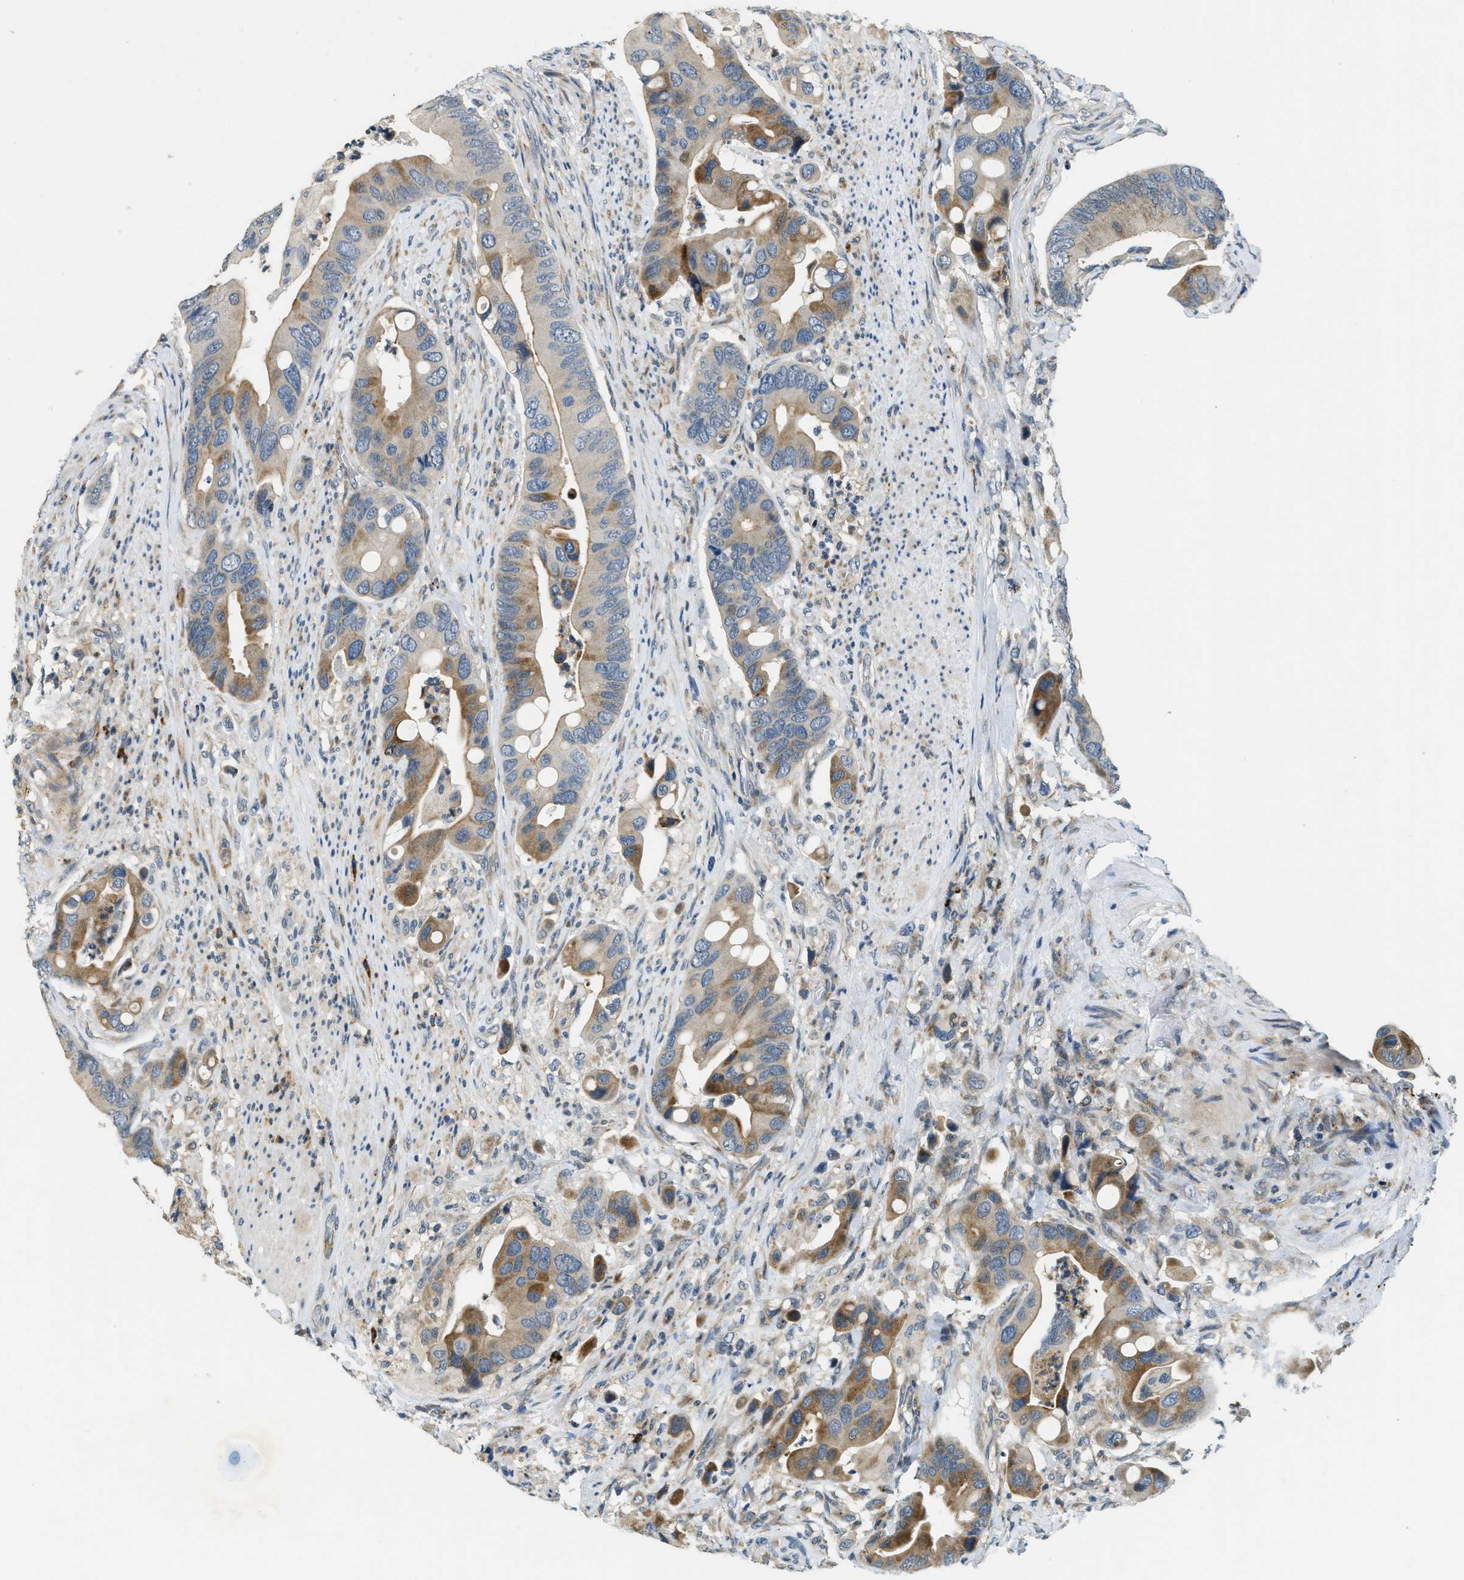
{"staining": {"intensity": "moderate", "quantity": ">75%", "location": "cytoplasmic/membranous"}, "tissue": "colorectal cancer", "cell_type": "Tumor cells", "image_type": "cancer", "snomed": [{"axis": "morphology", "description": "Adenocarcinoma, NOS"}, {"axis": "topography", "description": "Rectum"}], "caption": "Approximately >75% of tumor cells in human colorectal adenocarcinoma exhibit moderate cytoplasmic/membranous protein expression as visualized by brown immunohistochemical staining.", "gene": "HERC2", "patient": {"sex": "female", "age": 57}}